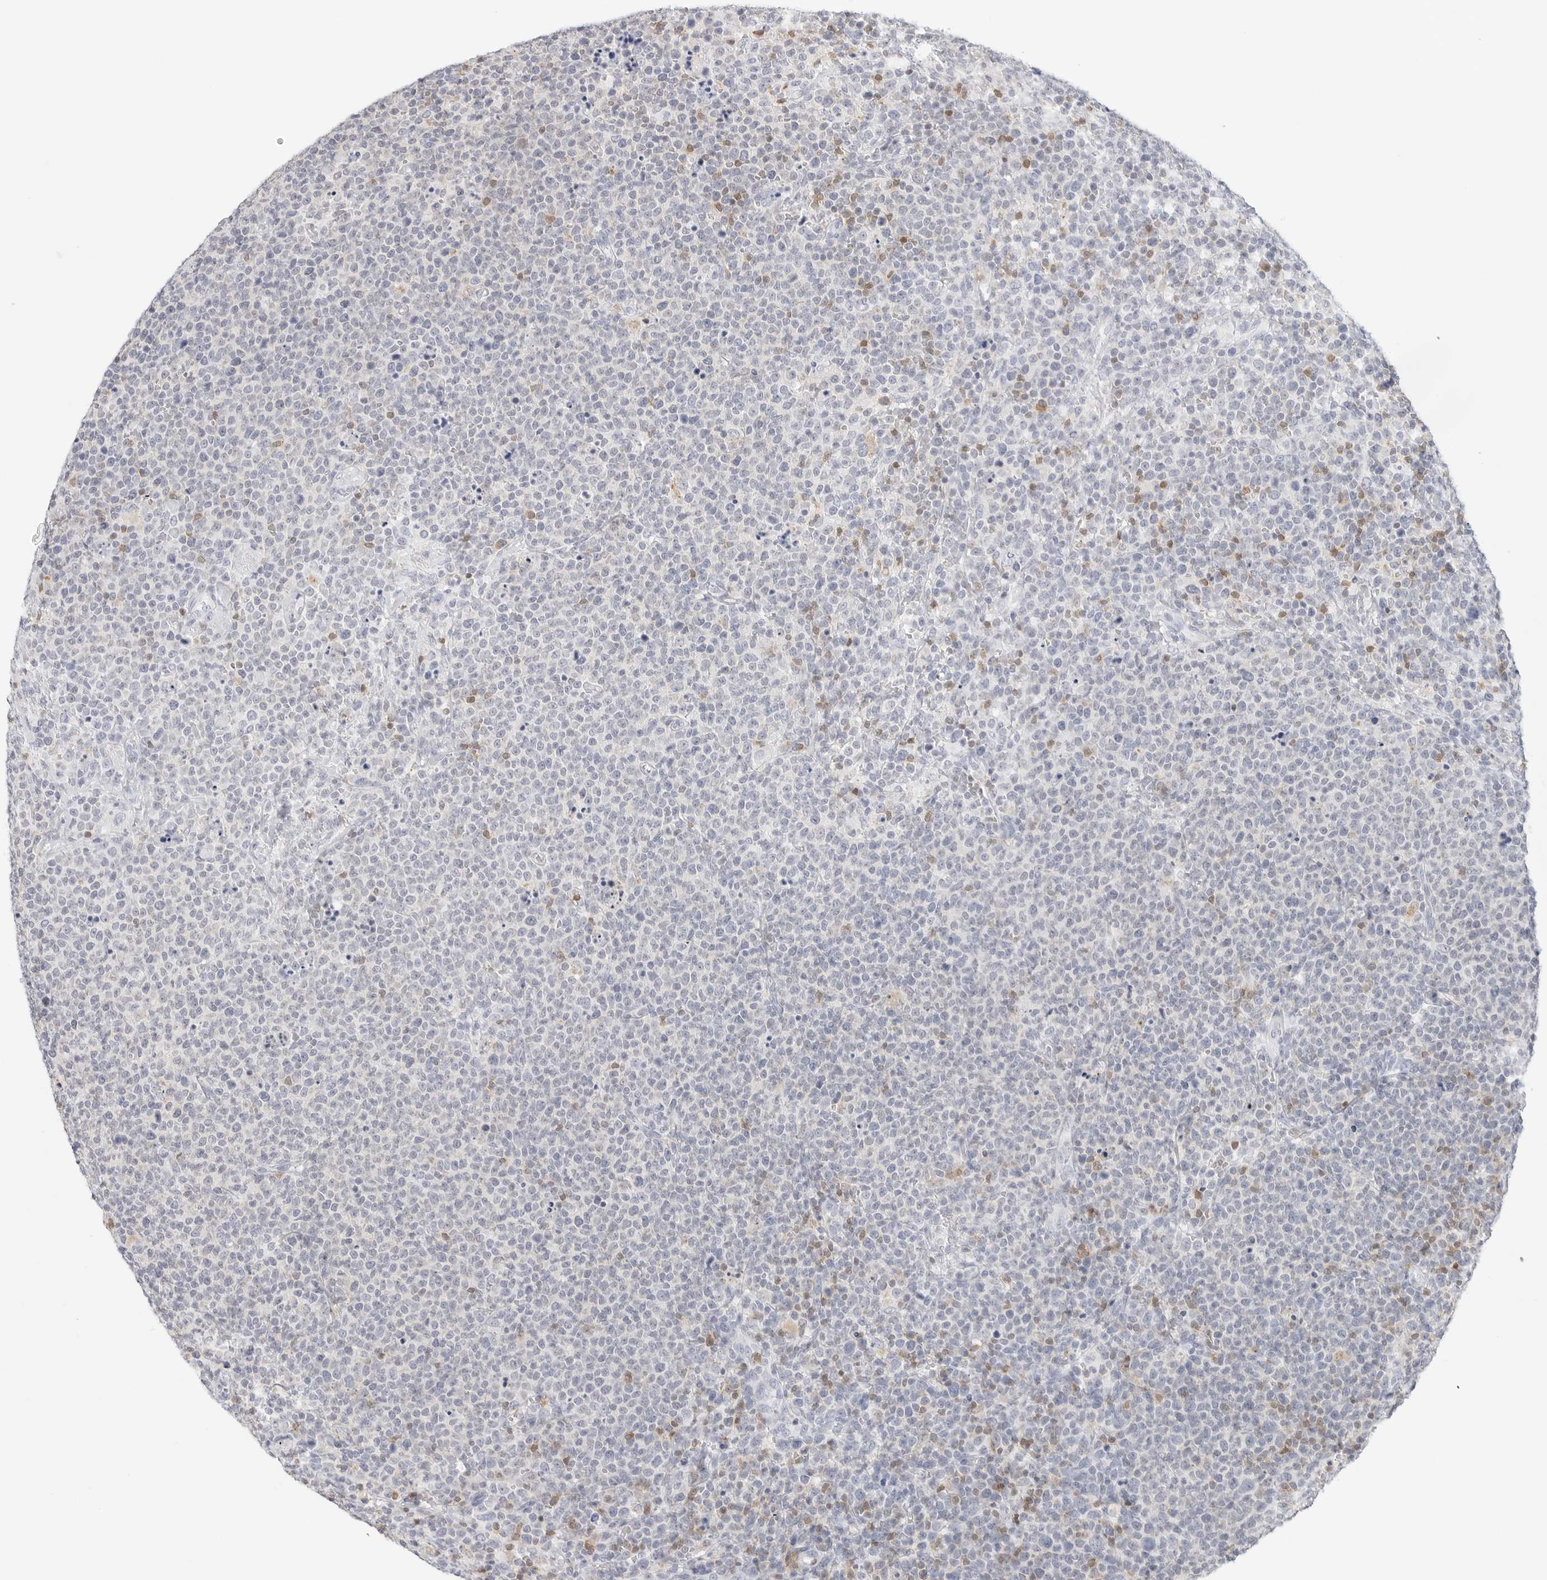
{"staining": {"intensity": "negative", "quantity": "none", "location": "none"}, "tissue": "lymphoma", "cell_type": "Tumor cells", "image_type": "cancer", "snomed": [{"axis": "morphology", "description": "Malignant lymphoma, non-Hodgkin's type, High grade"}, {"axis": "topography", "description": "Lymph node"}], "caption": "Protein analysis of lymphoma displays no significant expression in tumor cells.", "gene": "SLC9A3R1", "patient": {"sex": "male", "age": 61}}